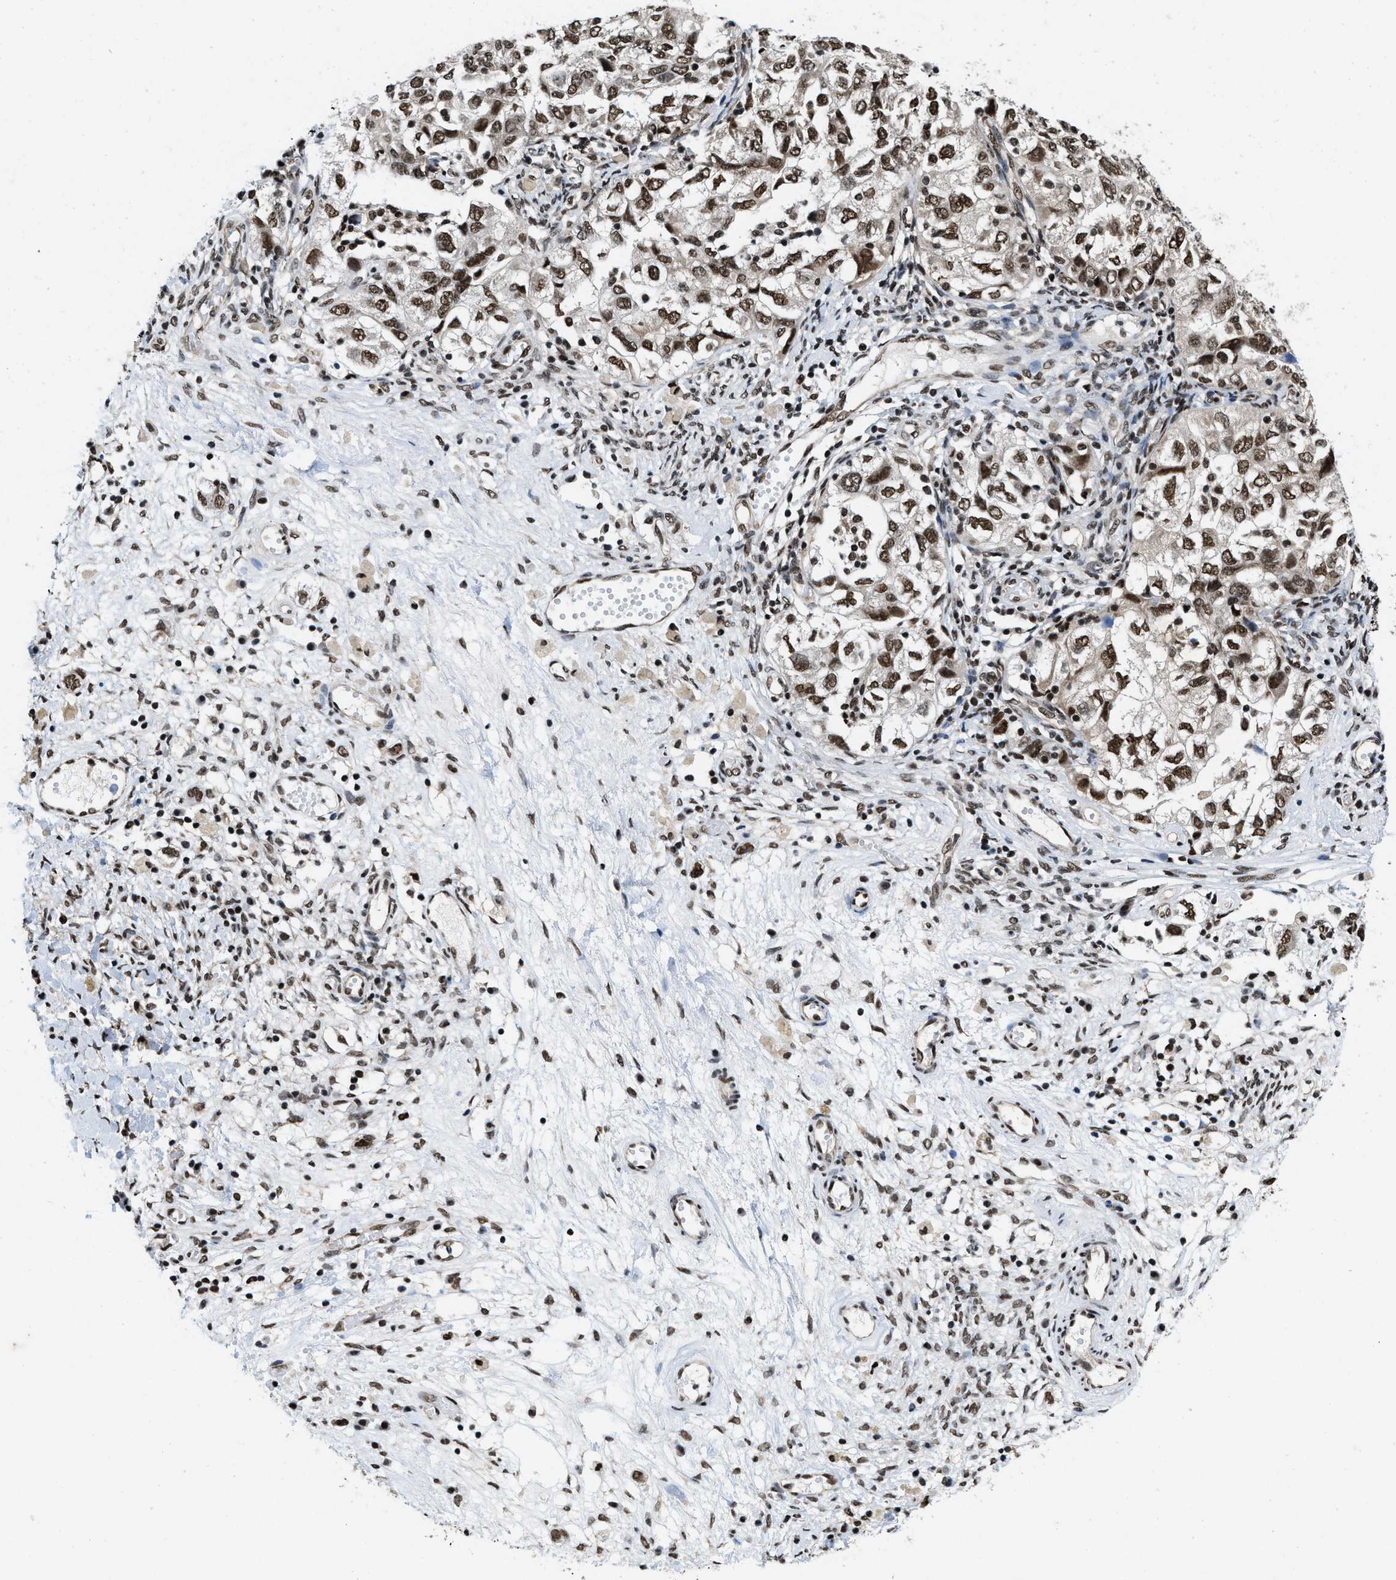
{"staining": {"intensity": "strong", "quantity": ">75%", "location": "nuclear"}, "tissue": "ovarian cancer", "cell_type": "Tumor cells", "image_type": "cancer", "snomed": [{"axis": "morphology", "description": "Carcinoma, NOS"}, {"axis": "morphology", "description": "Cystadenocarcinoma, serous, NOS"}, {"axis": "topography", "description": "Ovary"}], "caption": "Serous cystadenocarcinoma (ovarian) stained for a protein (brown) exhibits strong nuclear positive expression in approximately >75% of tumor cells.", "gene": "SAFB", "patient": {"sex": "female", "age": 69}}